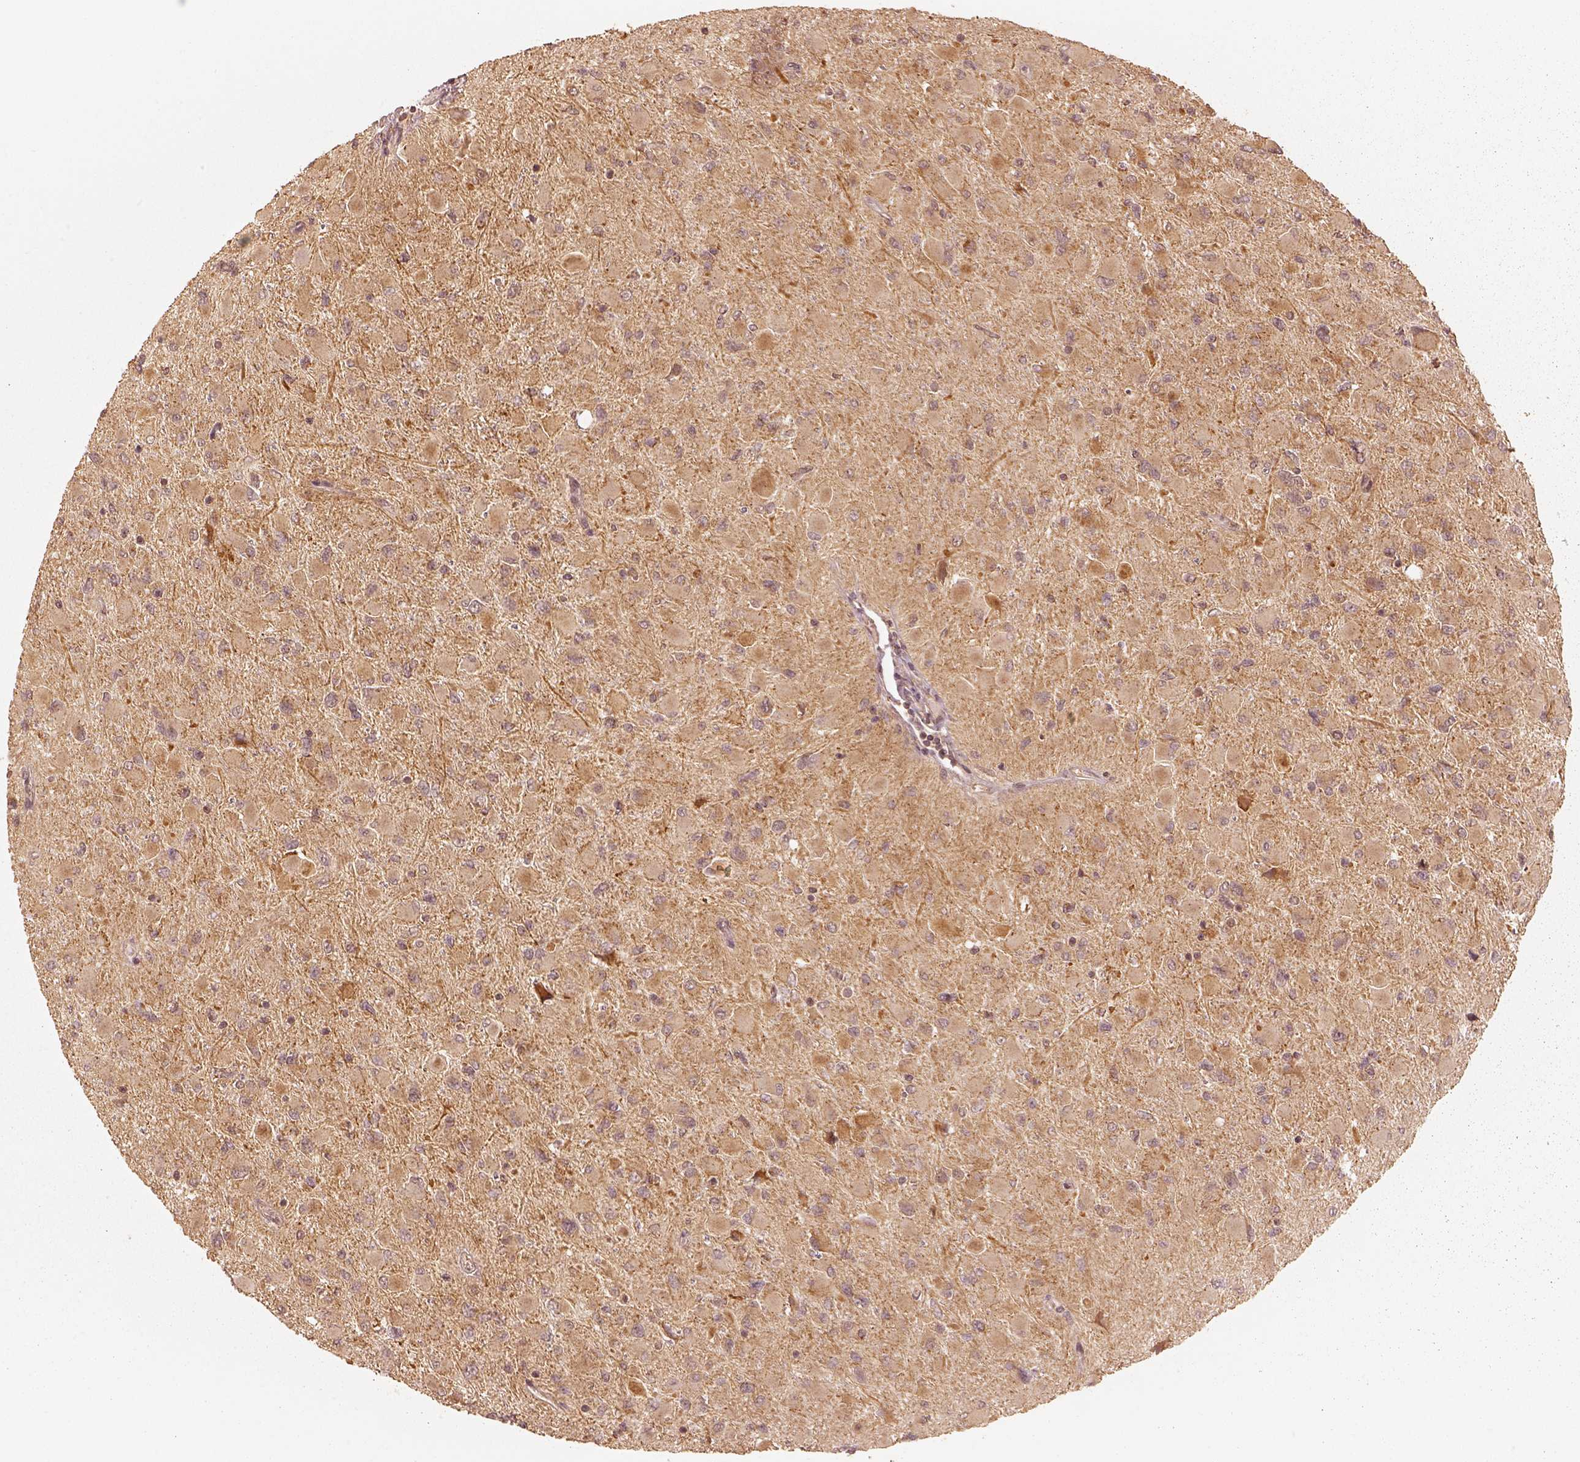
{"staining": {"intensity": "moderate", "quantity": "<25%", "location": "cytoplasmic/membranous"}, "tissue": "glioma", "cell_type": "Tumor cells", "image_type": "cancer", "snomed": [{"axis": "morphology", "description": "Glioma, malignant, High grade"}, {"axis": "topography", "description": "Cerebral cortex"}], "caption": "A brown stain labels moderate cytoplasmic/membranous expression of a protein in human glioma tumor cells. (DAB = brown stain, brightfield microscopy at high magnification).", "gene": "DNAJC25", "patient": {"sex": "female", "age": 36}}